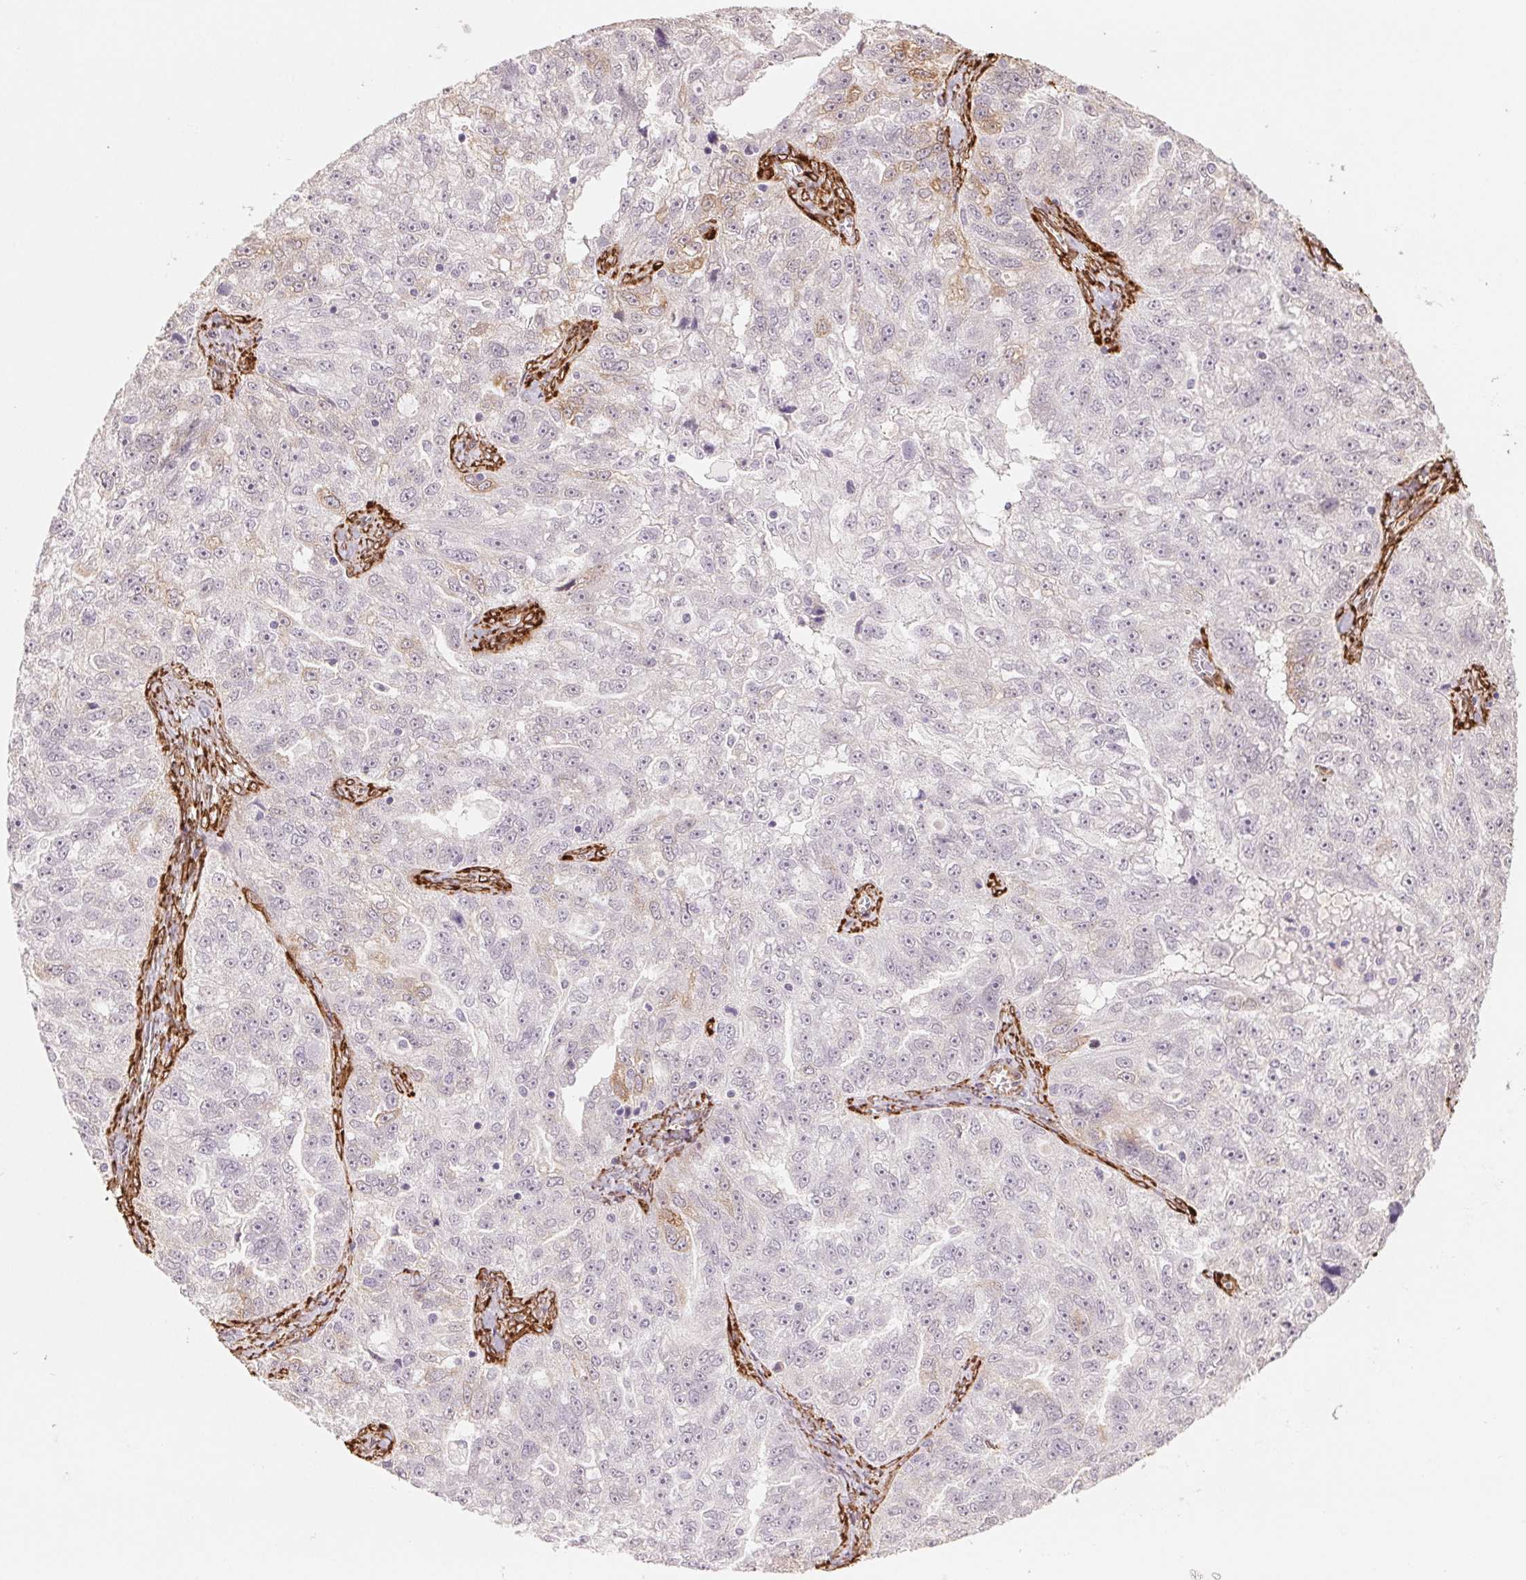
{"staining": {"intensity": "negative", "quantity": "none", "location": "none"}, "tissue": "ovarian cancer", "cell_type": "Tumor cells", "image_type": "cancer", "snomed": [{"axis": "morphology", "description": "Cystadenocarcinoma, serous, NOS"}, {"axis": "topography", "description": "Ovary"}], "caption": "This is a histopathology image of immunohistochemistry staining of ovarian cancer (serous cystadenocarcinoma), which shows no staining in tumor cells.", "gene": "FKBP10", "patient": {"sex": "female", "age": 51}}